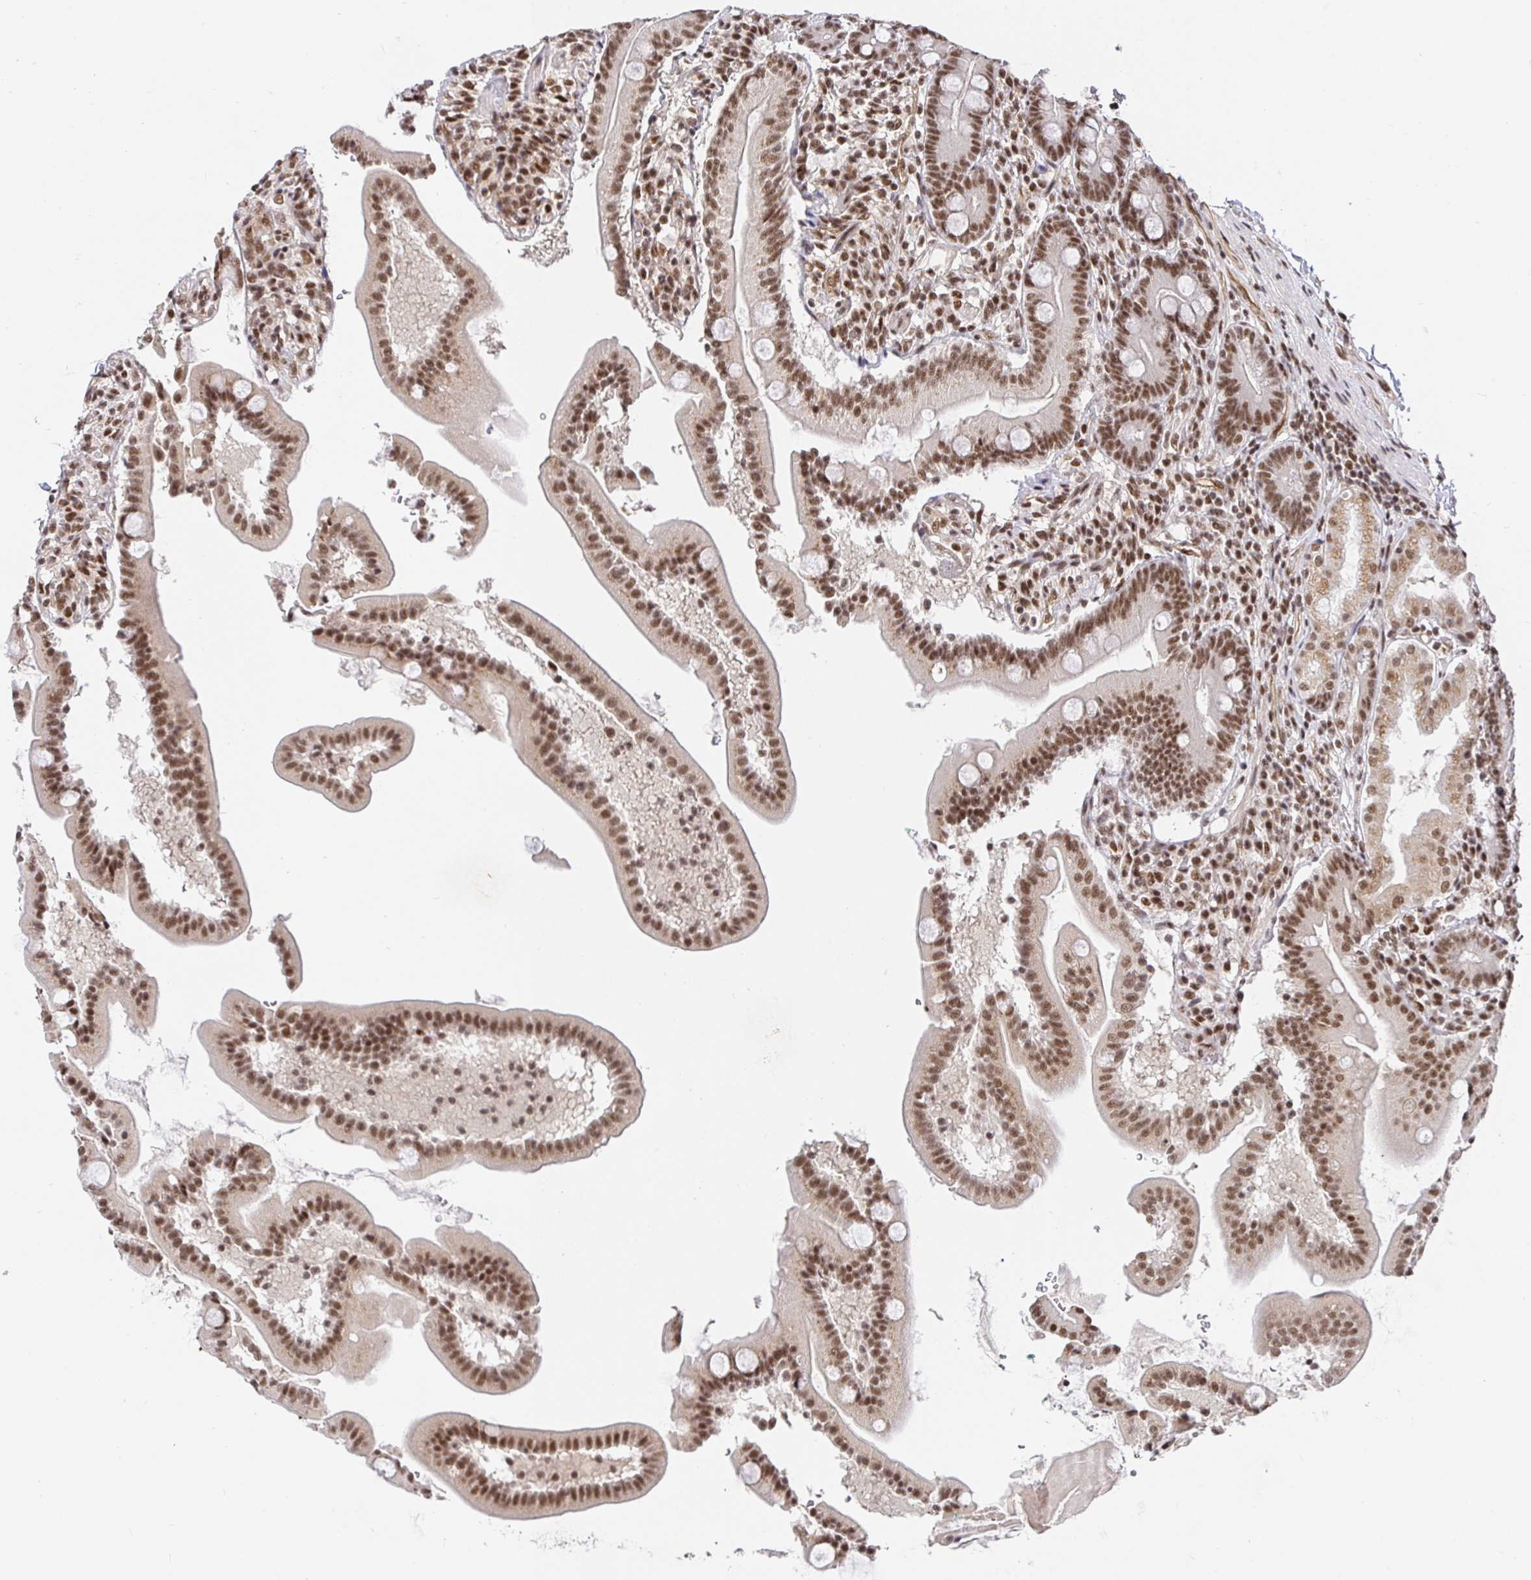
{"staining": {"intensity": "moderate", "quantity": ">75%", "location": "nuclear"}, "tissue": "duodenum", "cell_type": "Glandular cells", "image_type": "normal", "snomed": [{"axis": "morphology", "description": "Normal tissue, NOS"}, {"axis": "topography", "description": "Duodenum"}], "caption": "High-magnification brightfield microscopy of unremarkable duodenum stained with DAB (brown) and counterstained with hematoxylin (blue). glandular cells exhibit moderate nuclear expression is present in approximately>75% of cells.", "gene": "USF1", "patient": {"sex": "female", "age": 67}}